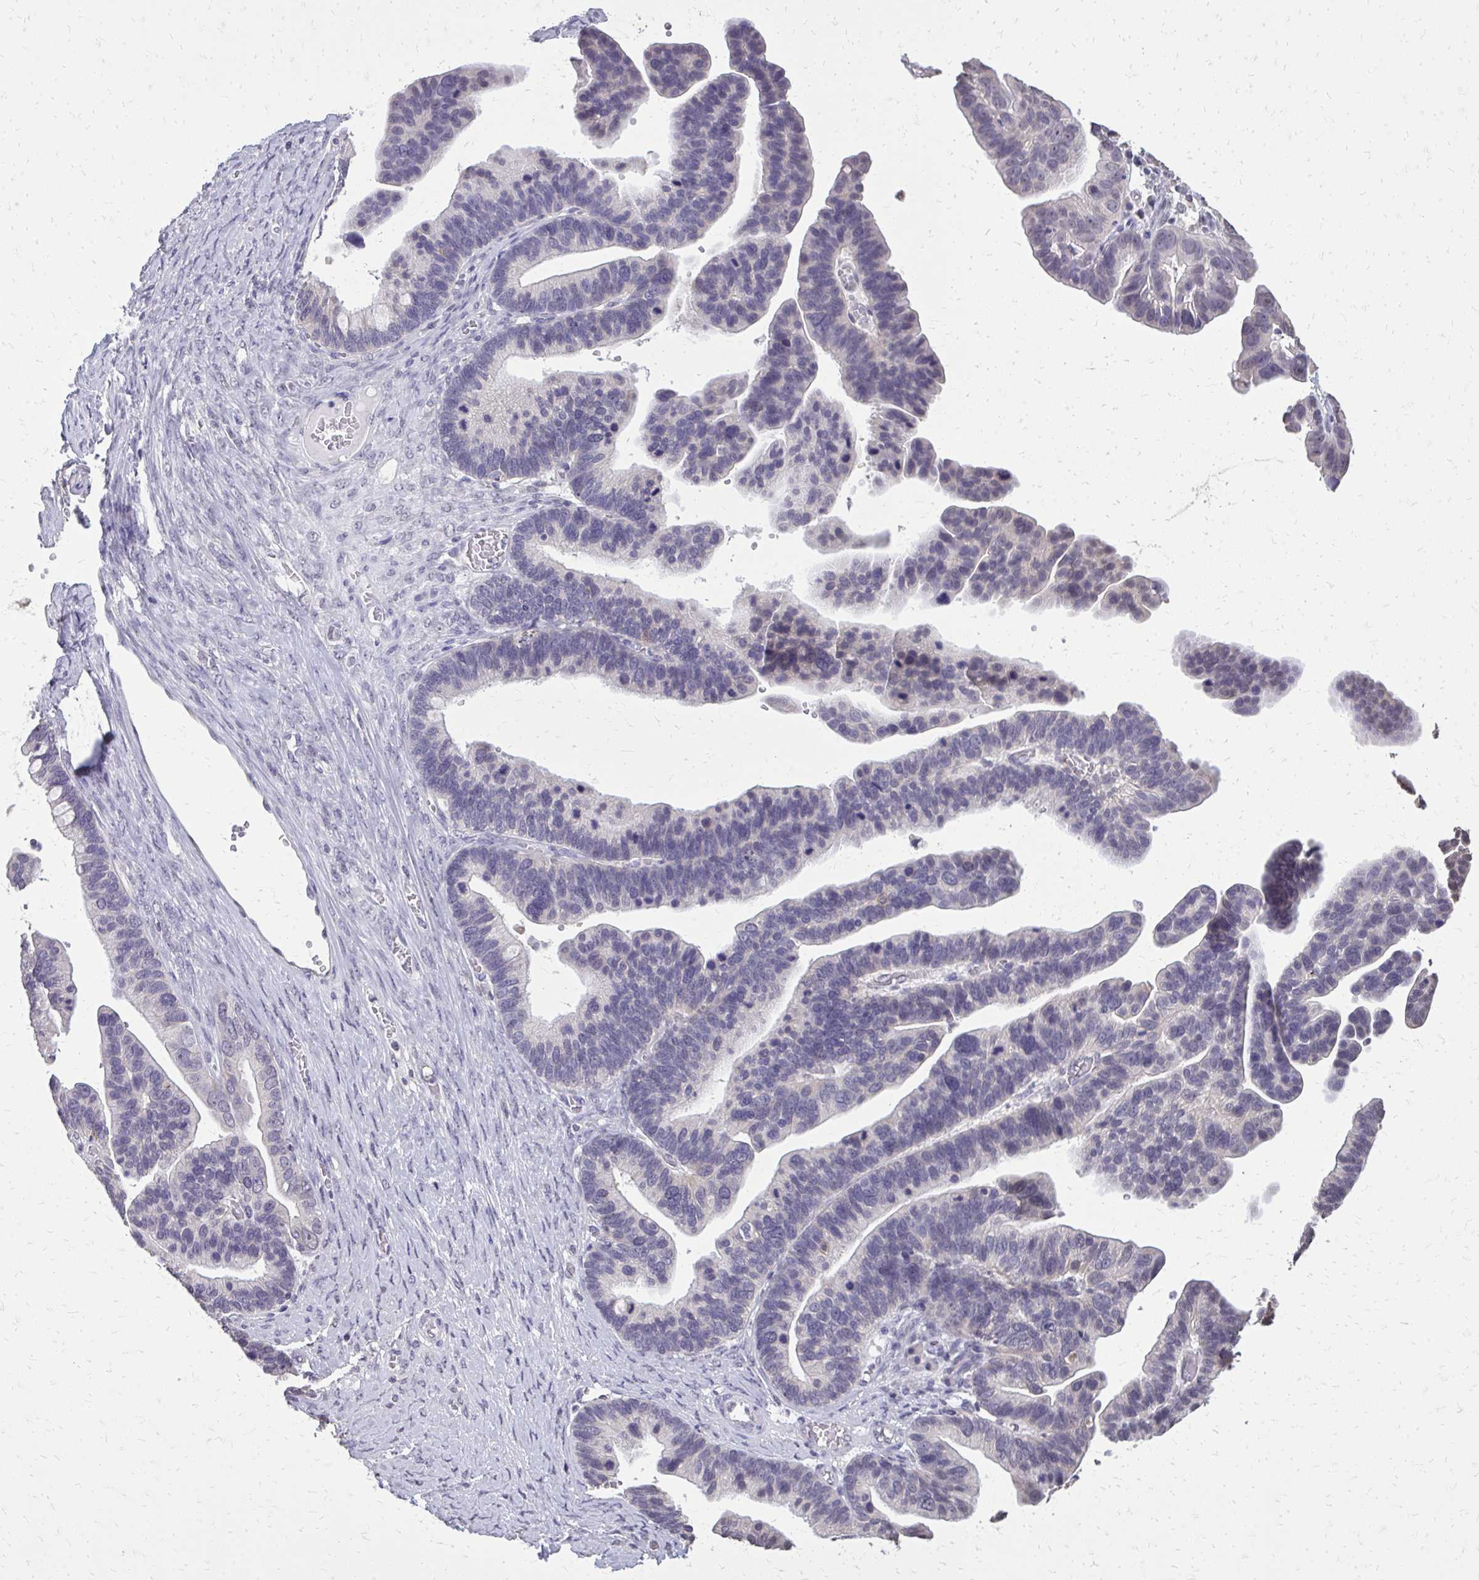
{"staining": {"intensity": "negative", "quantity": "none", "location": "none"}, "tissue": "ovarian cancer", "cell_type": "Tumor cells", "image_type": "cancer", "snomed": [{"axis": "morphology", "description": "Cystadenocarcinoma, serous, NOS"}, {"axis": "topography", "description": "Ovary"}], "caption": "Serous cystadenocarcinoma (ovarian) stained for a protein using IHC demonstrates no staining tumor cells.", "gene": "AKAP5", "patient": {"sex": "female", "age": 56}}